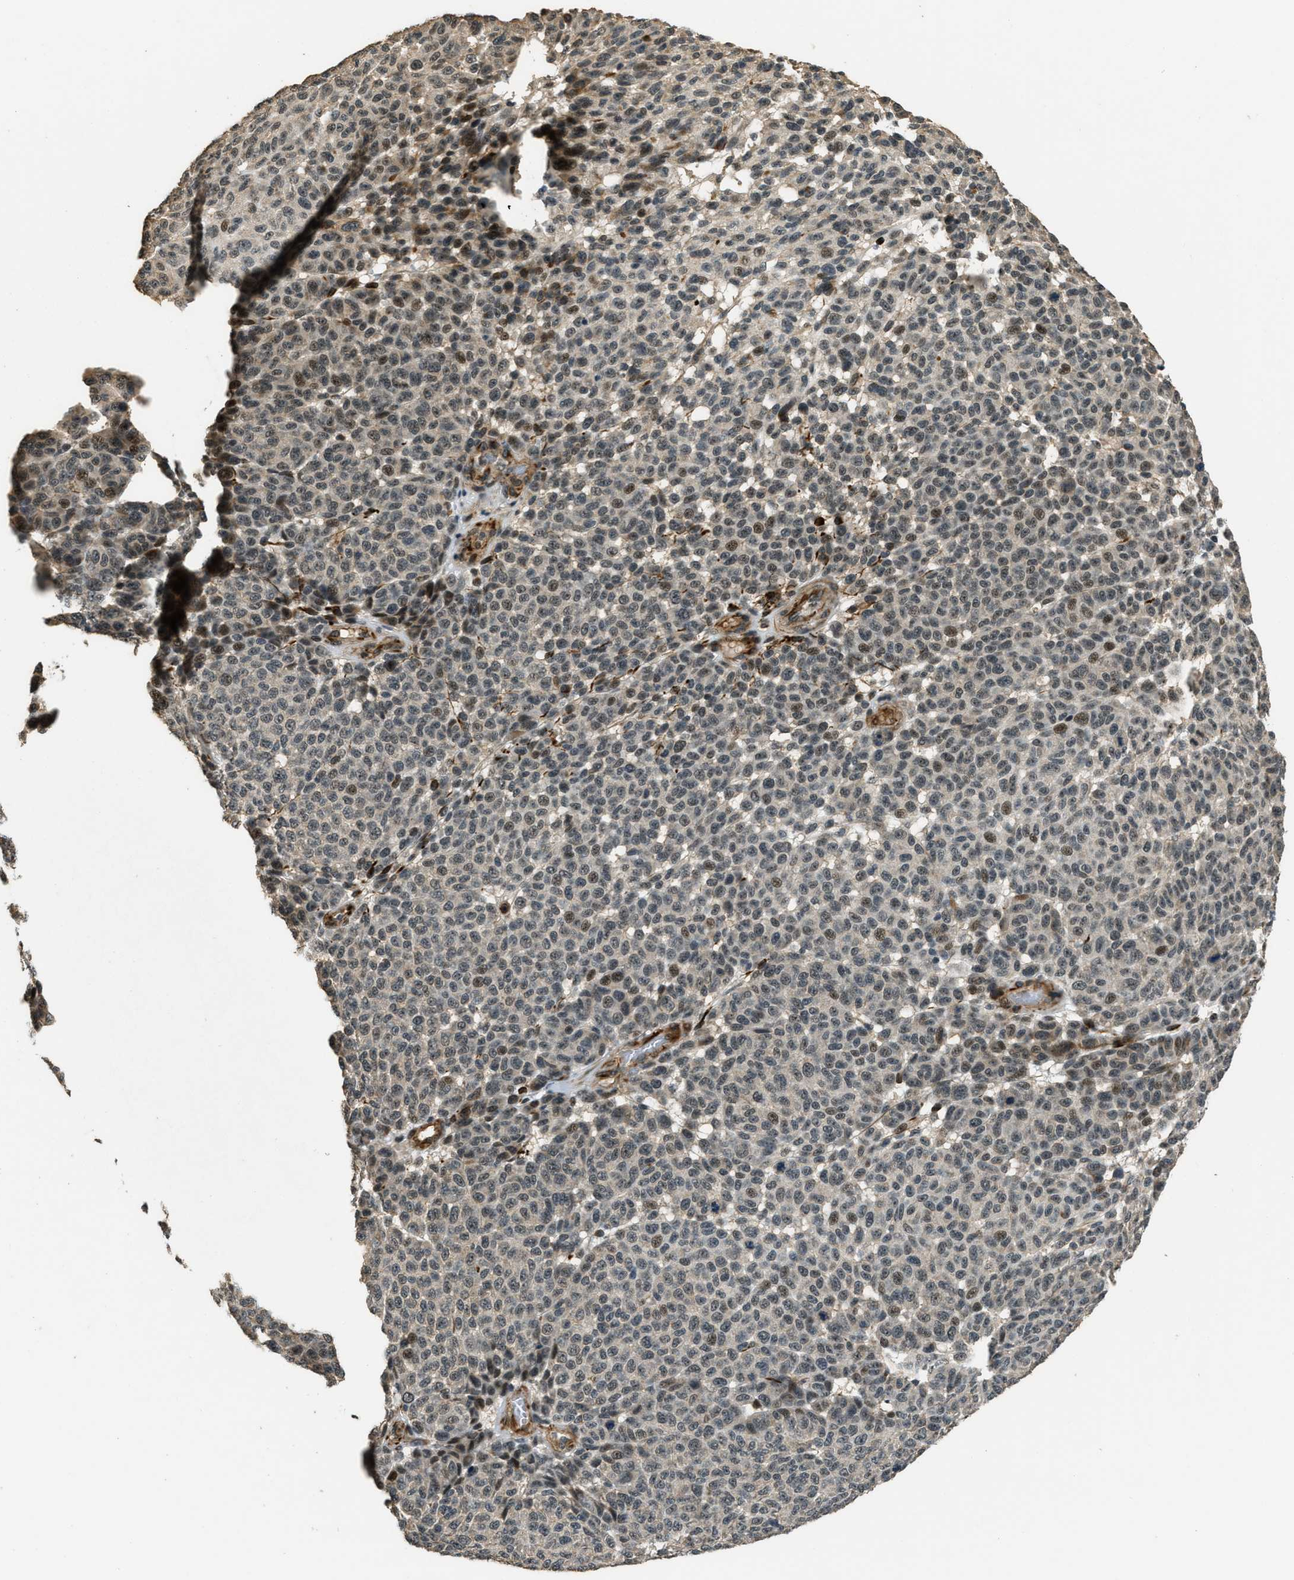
{"staining": {"intensity": "moderate", "quantity": "25%-75%", "location": "nuclear"}, "tissue": "melanoma", "cell_type": "Tumor cells", "image_type": "cancer", "snomed": [{"axis": "morphology", "description": "Malignant melanoma, NOS"}, {"axis": "topography", "description": "Skin"}], "caption": "A brown stain highlights moderate nuclear staining of a protein in human melanoma tumor cells.", "gene": "MED21", "patient": {"sex": "male", "age": 59}}